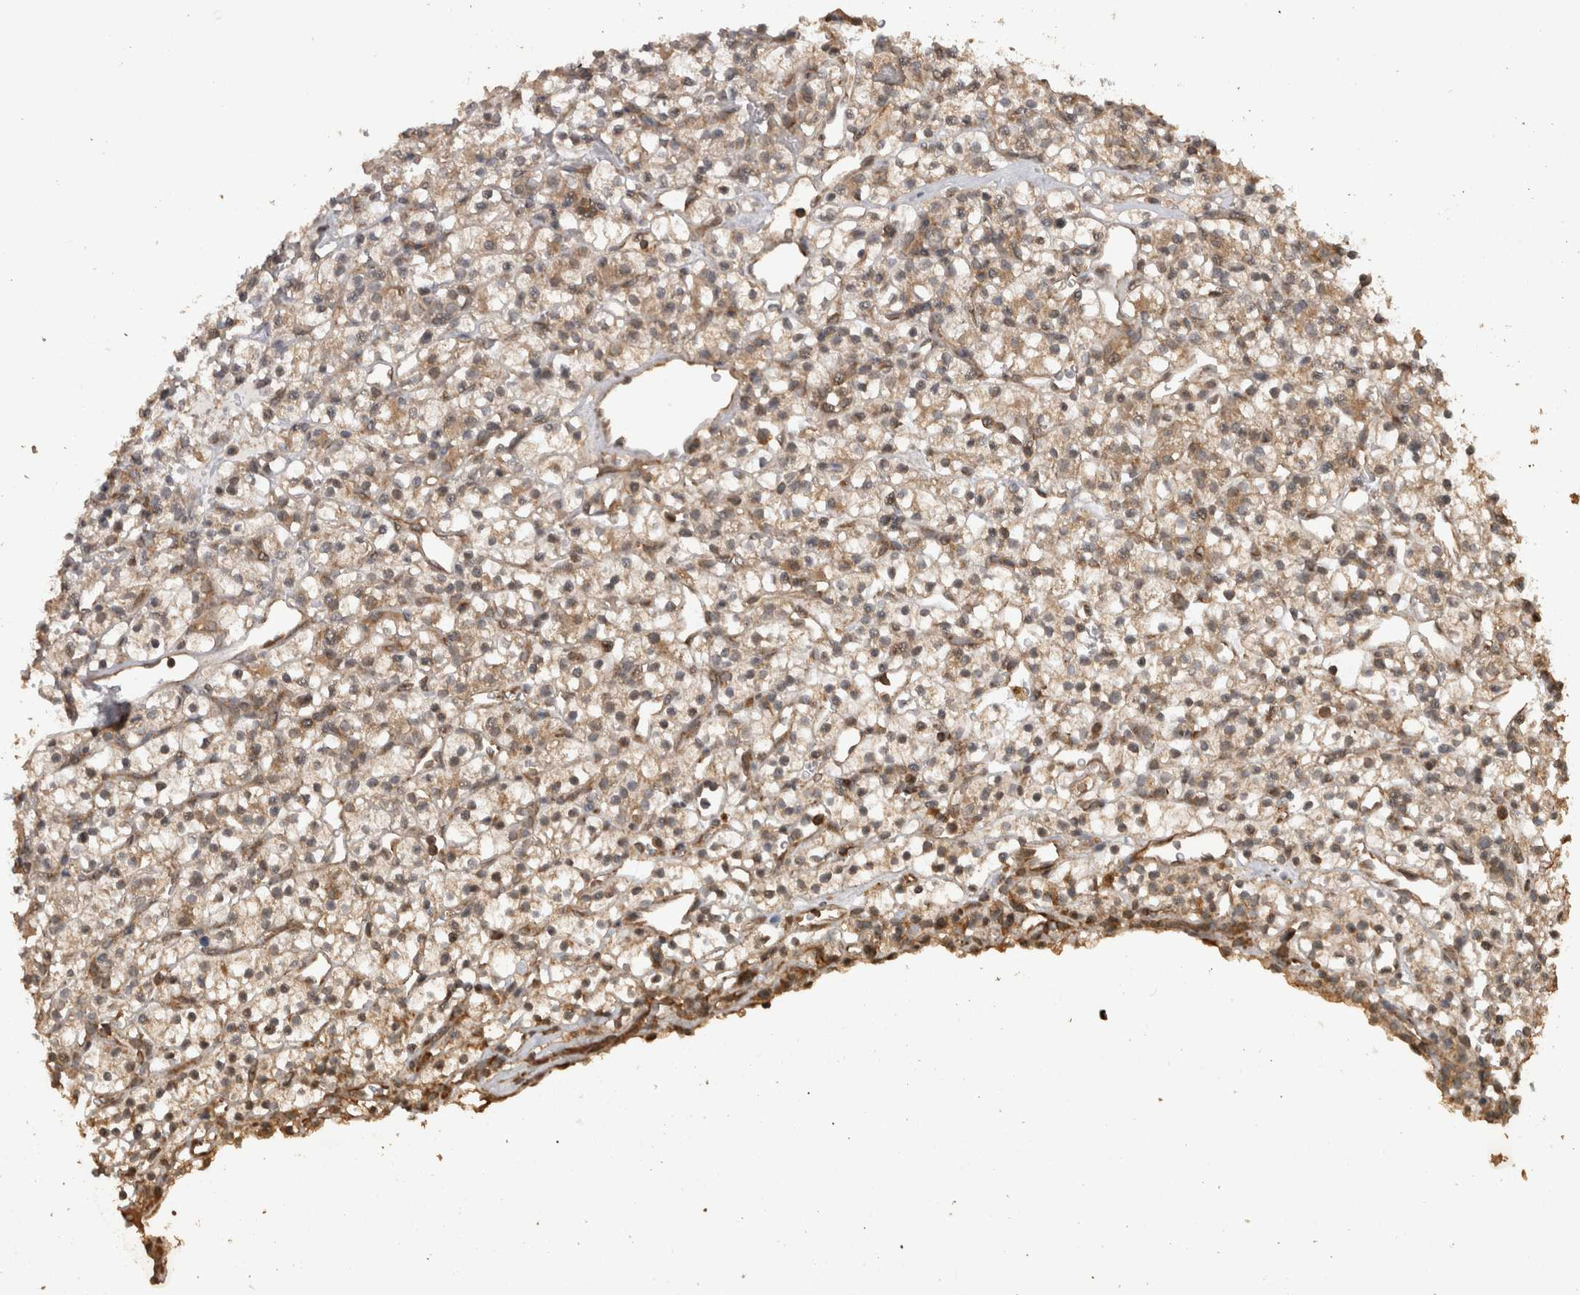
{"staining": {"intensity": "moderate", "quantity": ">75%", "location": "cytoplasmic/membranous"}, "tissue": "renal cancer", "cell_type": "Tumor cells", "image_type": "cancer", "snomed": [{"axis": "morphology", "description": "Adenocarcinoma, NOS"}, {"axis": "topography", "description": "Kidney"}], "caption": "DAB (3,3'-diaminobenzidine) immunohistochemical staining of adenocarcinoma (renal) exhibits moderate cytoplasmic/membranous protein expression in approximately >75% of tumor cells.", "gene": "PINK1", "patient": {"sex": "female", "age": 57}}